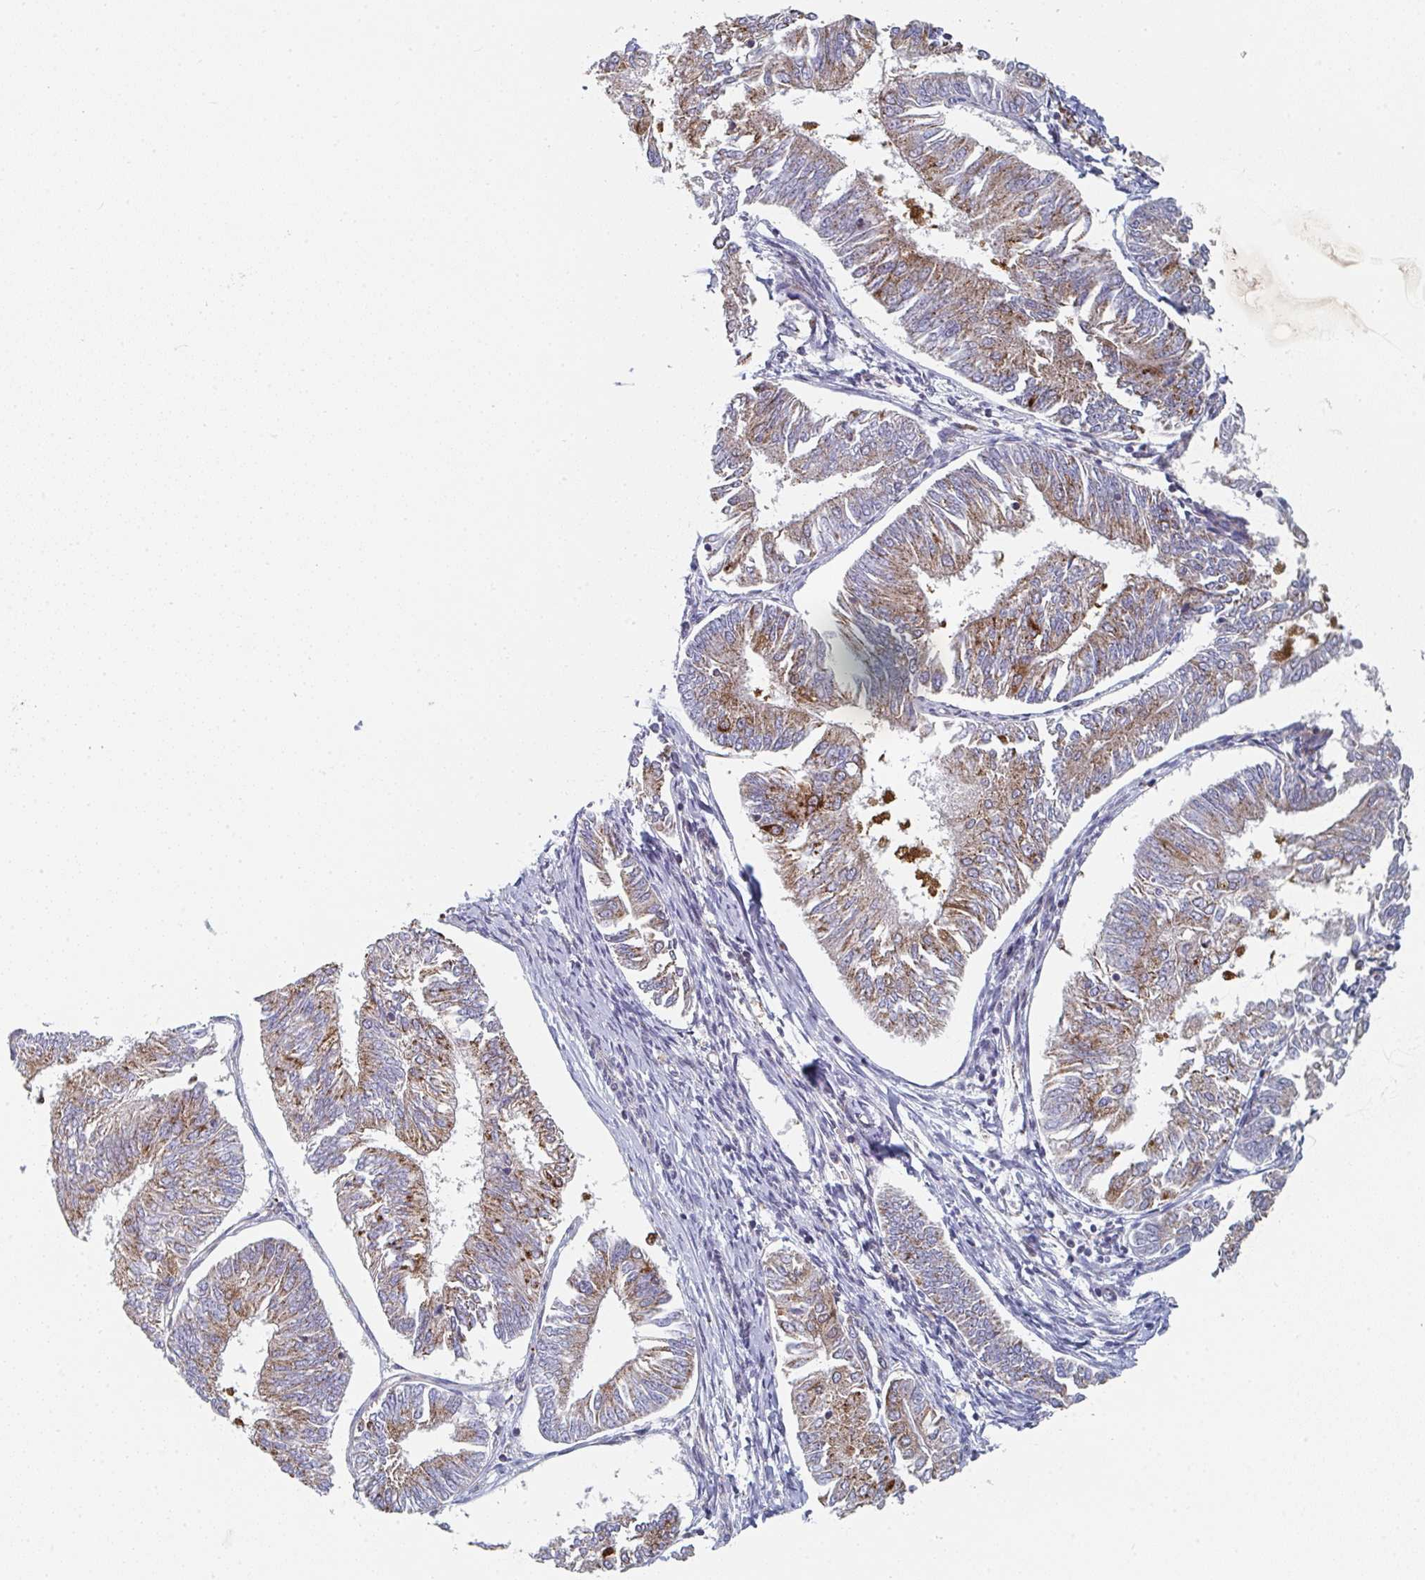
{"staining": {"intensity": "moderate", "quantity": ">75%", "location": "cytoplasmic/membranous"}, "tissue": "endometrial cancer", "cell_type": "Tumor cells", "image_type": "cancer", "snomed": [{"axis": "morphology", "description": "Adenocarcinoma, NOS"}, {"axis": "topography", "description": "Endometrium"}], "caption": "An image of endometrial cancer (adenocarcinoma) stained for a protein displays moderate cytoplasmic/membranous brown staining in tumor cells.", "gene": "ZNF644", "patient": {"sex": "female", "age": 58}}